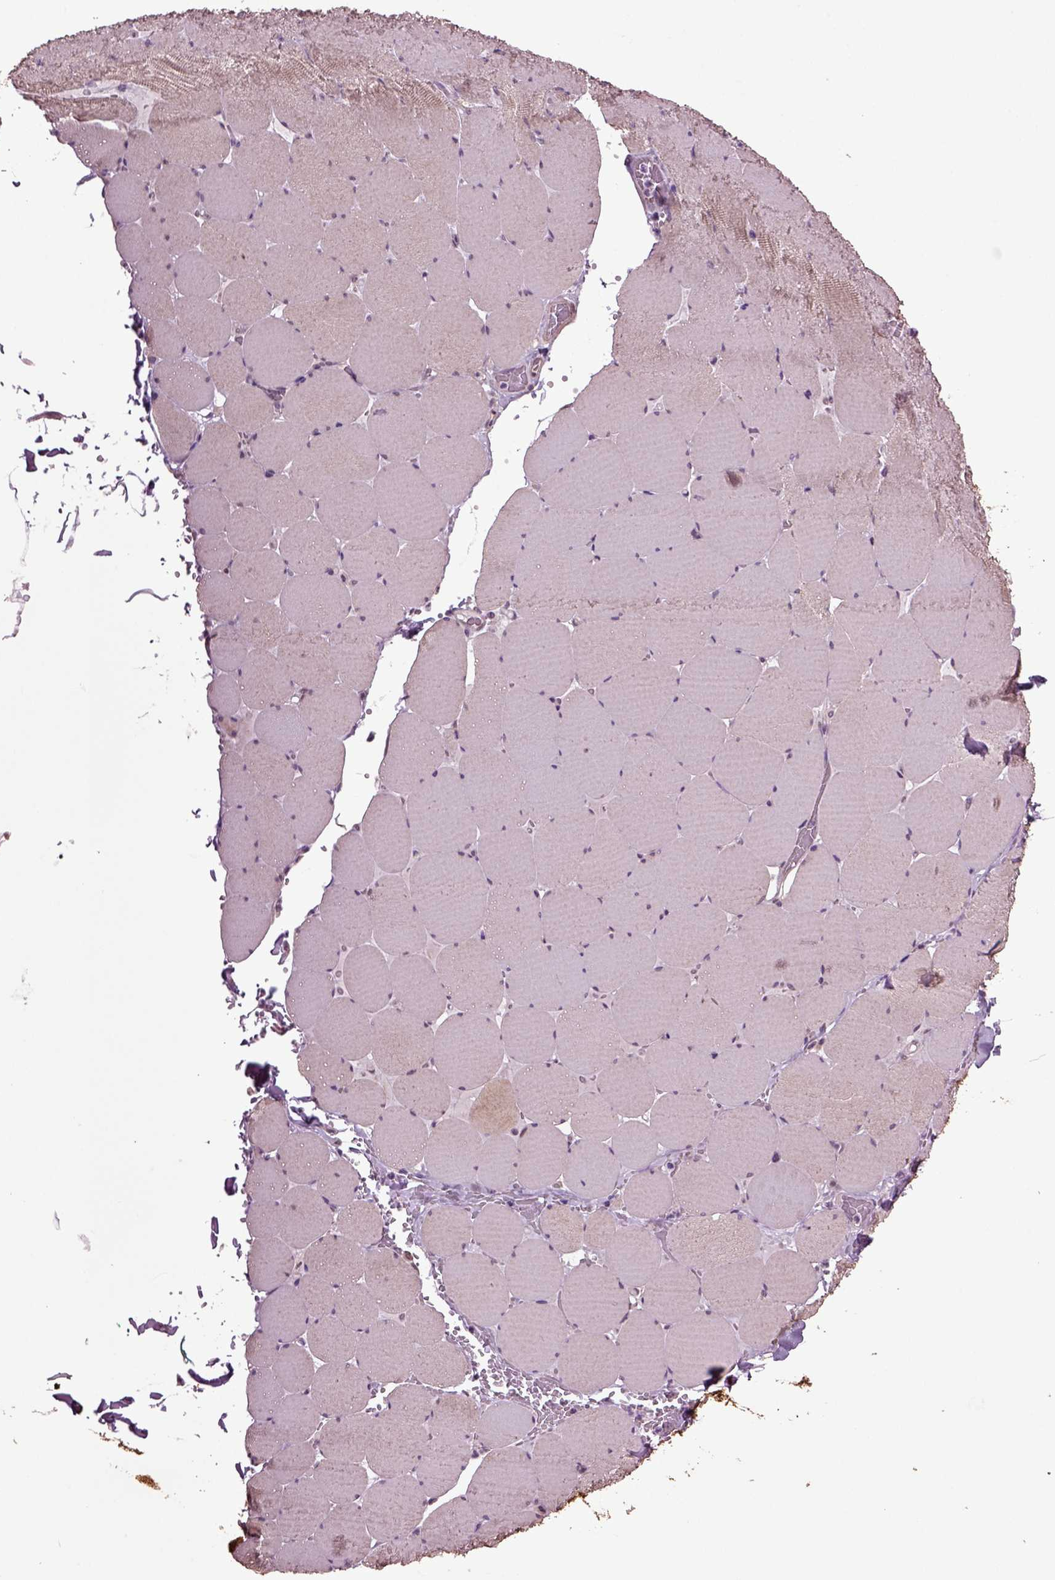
{"staining": {"intensity": "negative", "quantity": "none", "location": "none"}, "tissue": "skeletal muscle", "cell_type": "Myocytes", "image_type": "normal", "snomed": [{"axis": "morphology", "description": "Normal tissue, NOS"}, {"axis": "morphology", "description": "Malignant melanoma, Metastatic site"}, {"axis": "topography", "description": "Skeletal muscle"}], "caption": "This is an IHC image of unremarkable skeletal muscle. There is no staining in myocytes.", "gene": "HAGHL", "patient": {"sex": "male", "age": 50}}